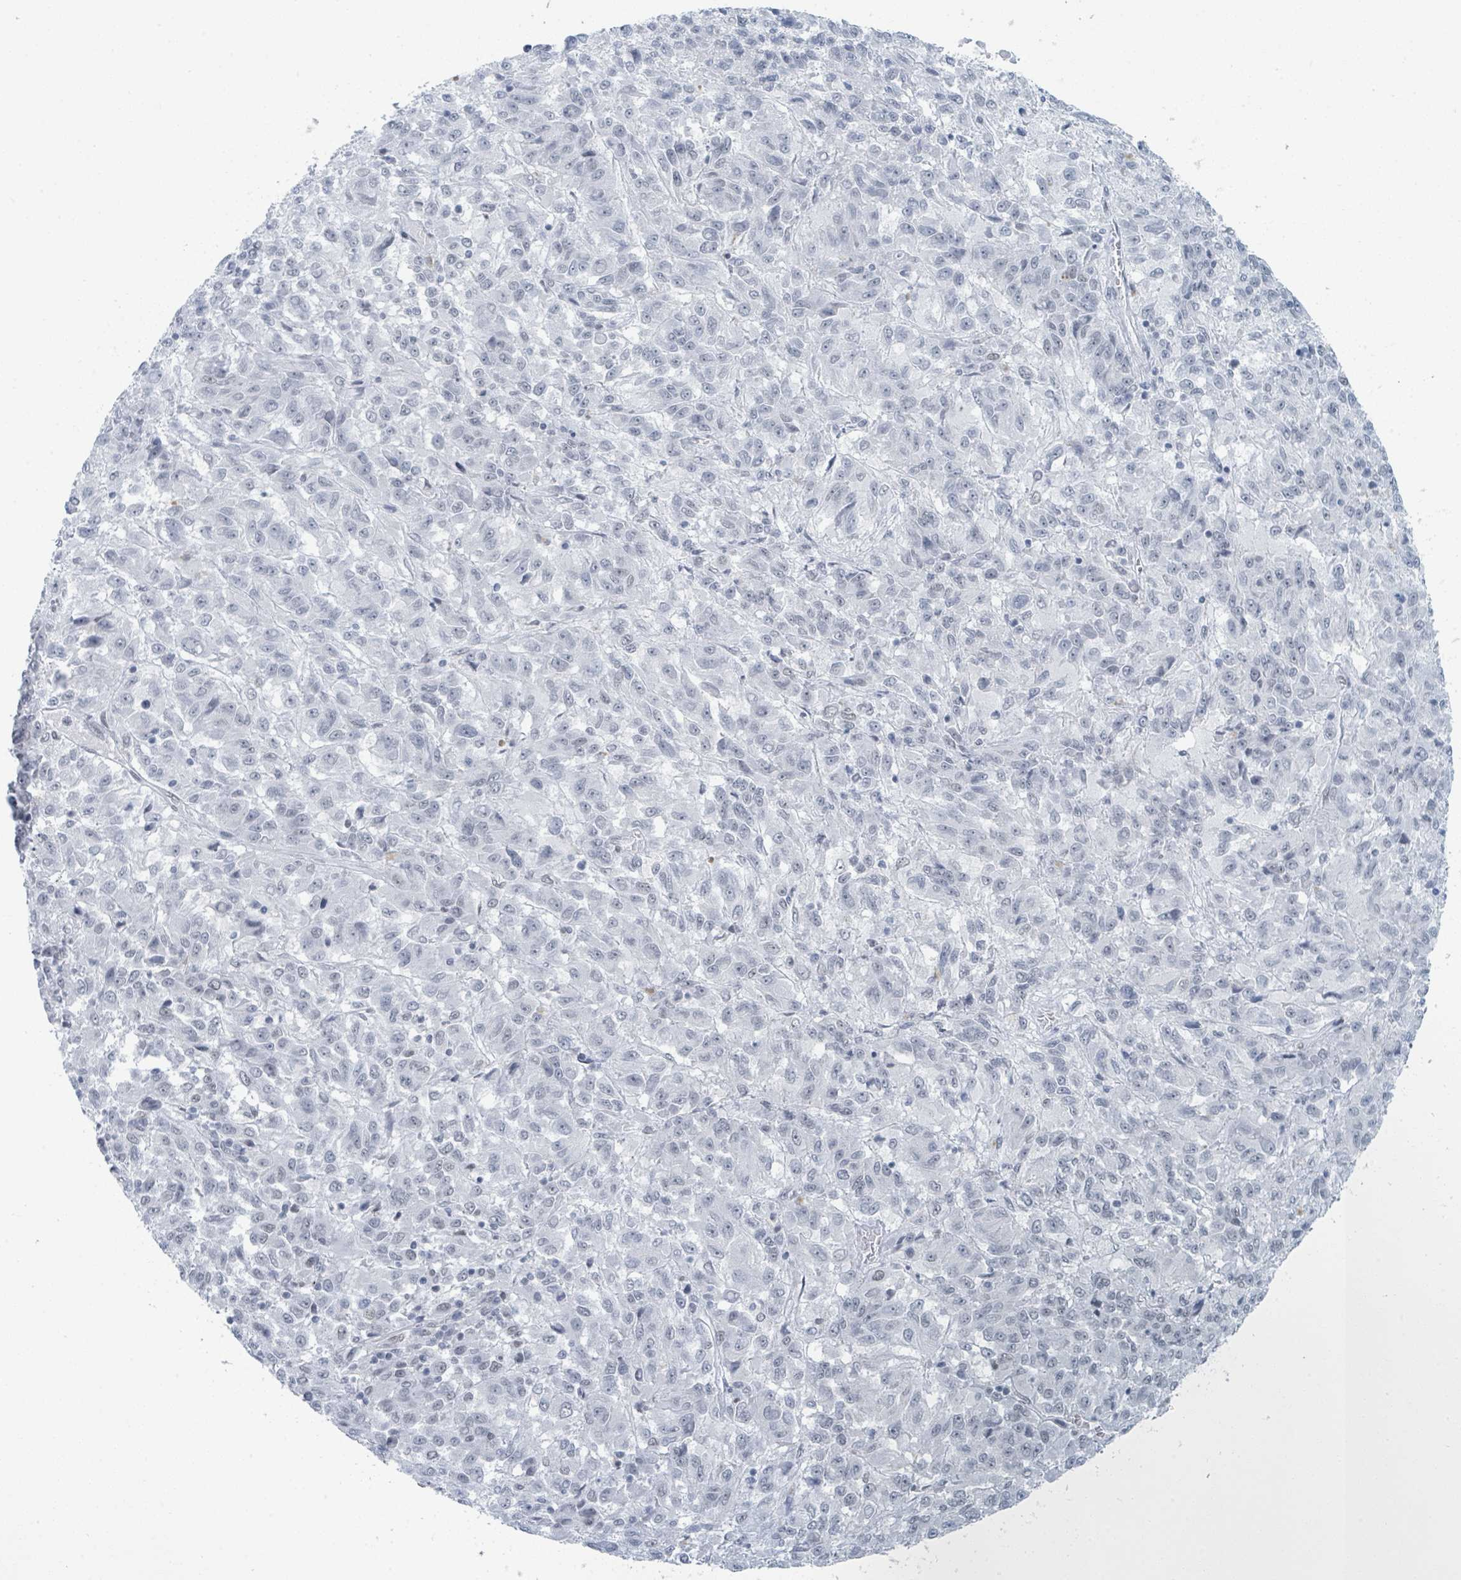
{"staining": {"intensity": "negative", "quantity": "none", "location": "none"}, "tissue": "melanoma", "cell_type": "Tumor cells", "image_type": "cancer", "snomed": [{"axis": "morphology", "description": "Malignant melanoma, Metastatic site"}, {"axis": "topography", "description": "Lung"}], "caption": "This is a histopathology image of IHC staining of melanoma, which shows no positivity in tumor cells.", "gene": "EHMT2", "patient": {"sex": "male", "age": 64}}